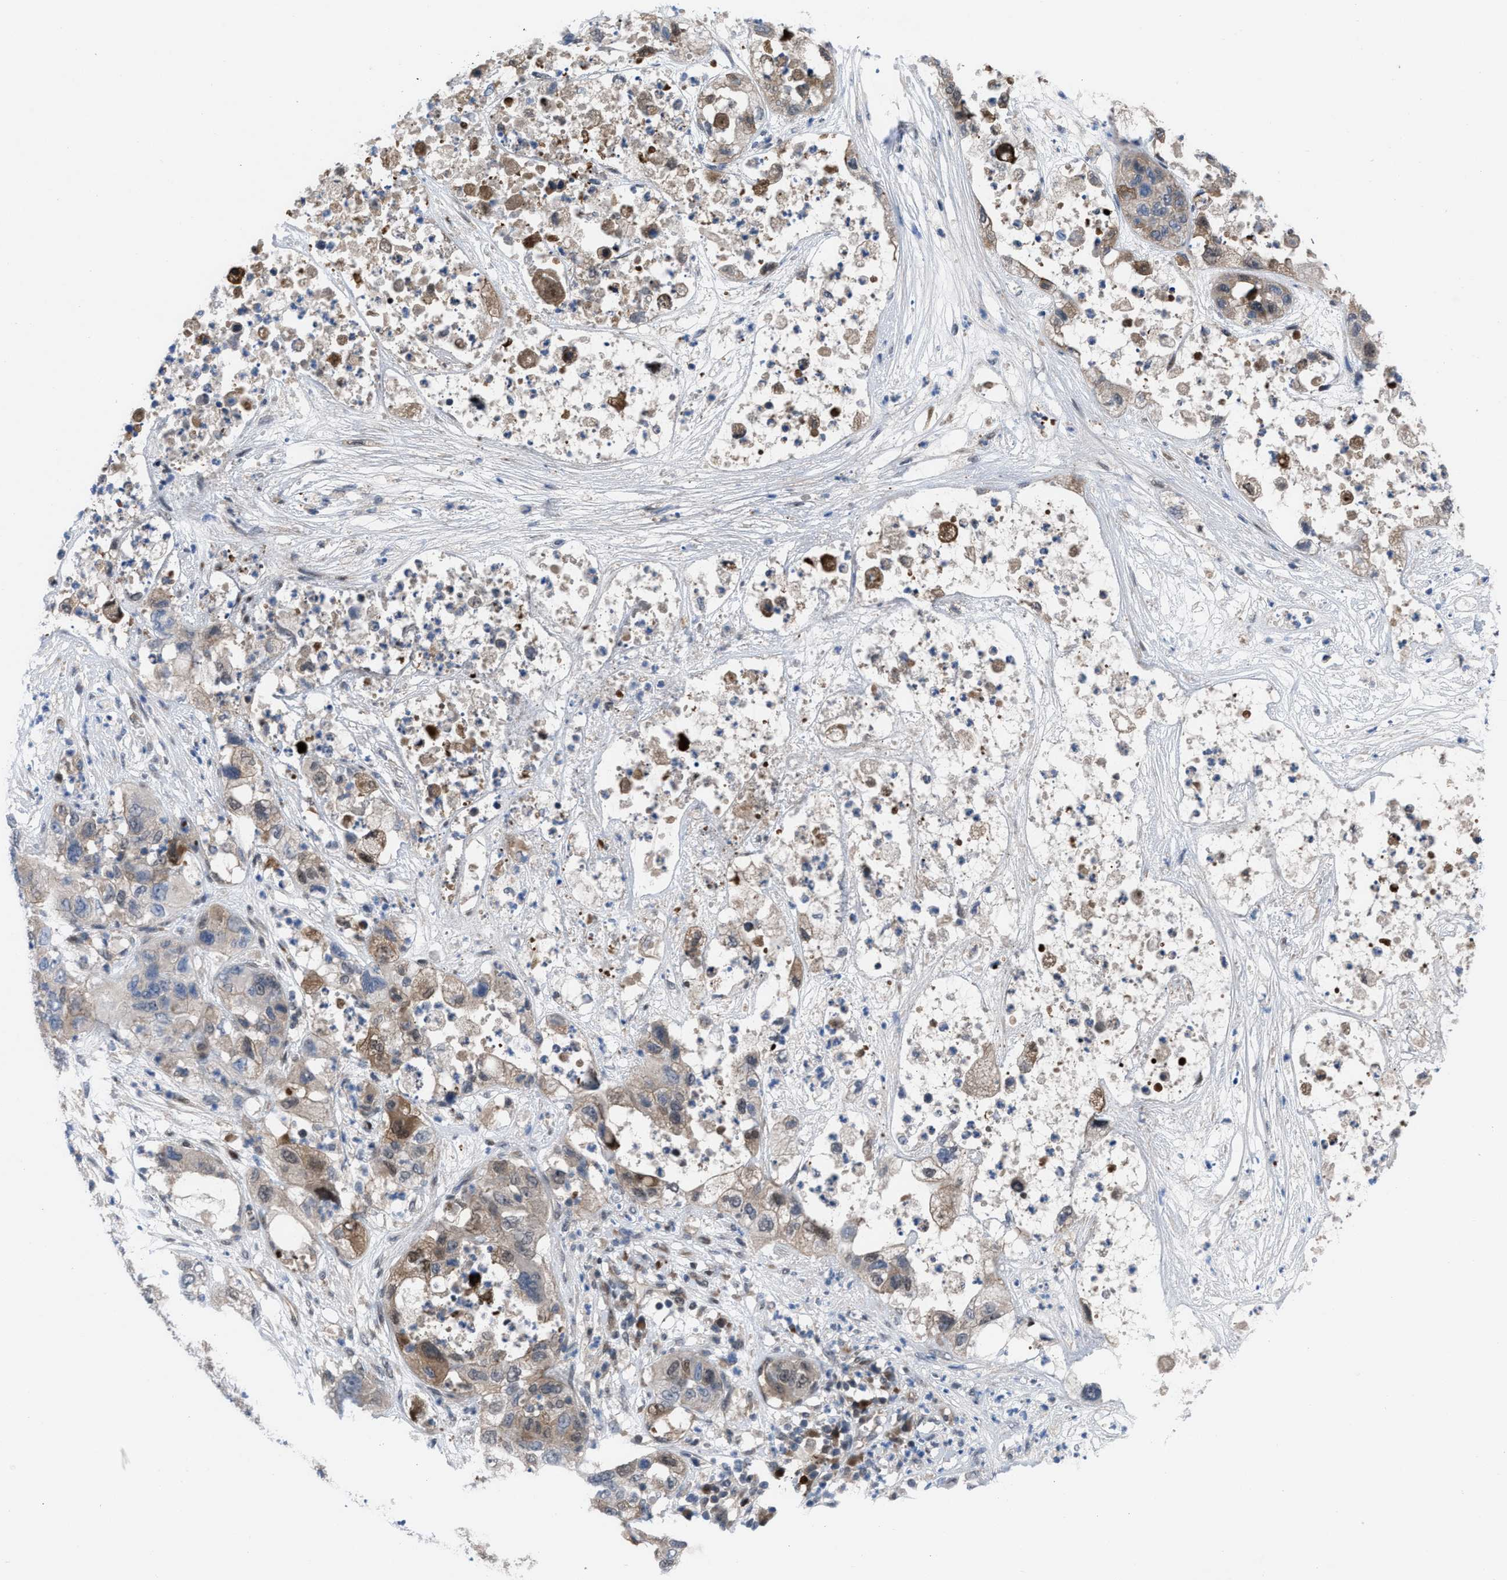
{"staining": {"intensity": "weak", "quantity": "25%-75%", "location": "cytoplasmic/membranous"}, "tissue": "pancreatic cancer", "cell_type": "Tumor cells", "image_type": "cancer", "snomed": [{"axis": "morphology", "description": "Adenocarcinoma, NOS"}, {"axis": "topography", "description": "Pancreas"}], "caption": "A high-resolution image shows immunohistochemistry staining of pancreatic cancer, which reveals weak cytoplasmic/membranous positivity in approximately 25%-75% of tumor cells.", "gene": "IL17RE", "patient": {"sex": "female", "age": 78}}